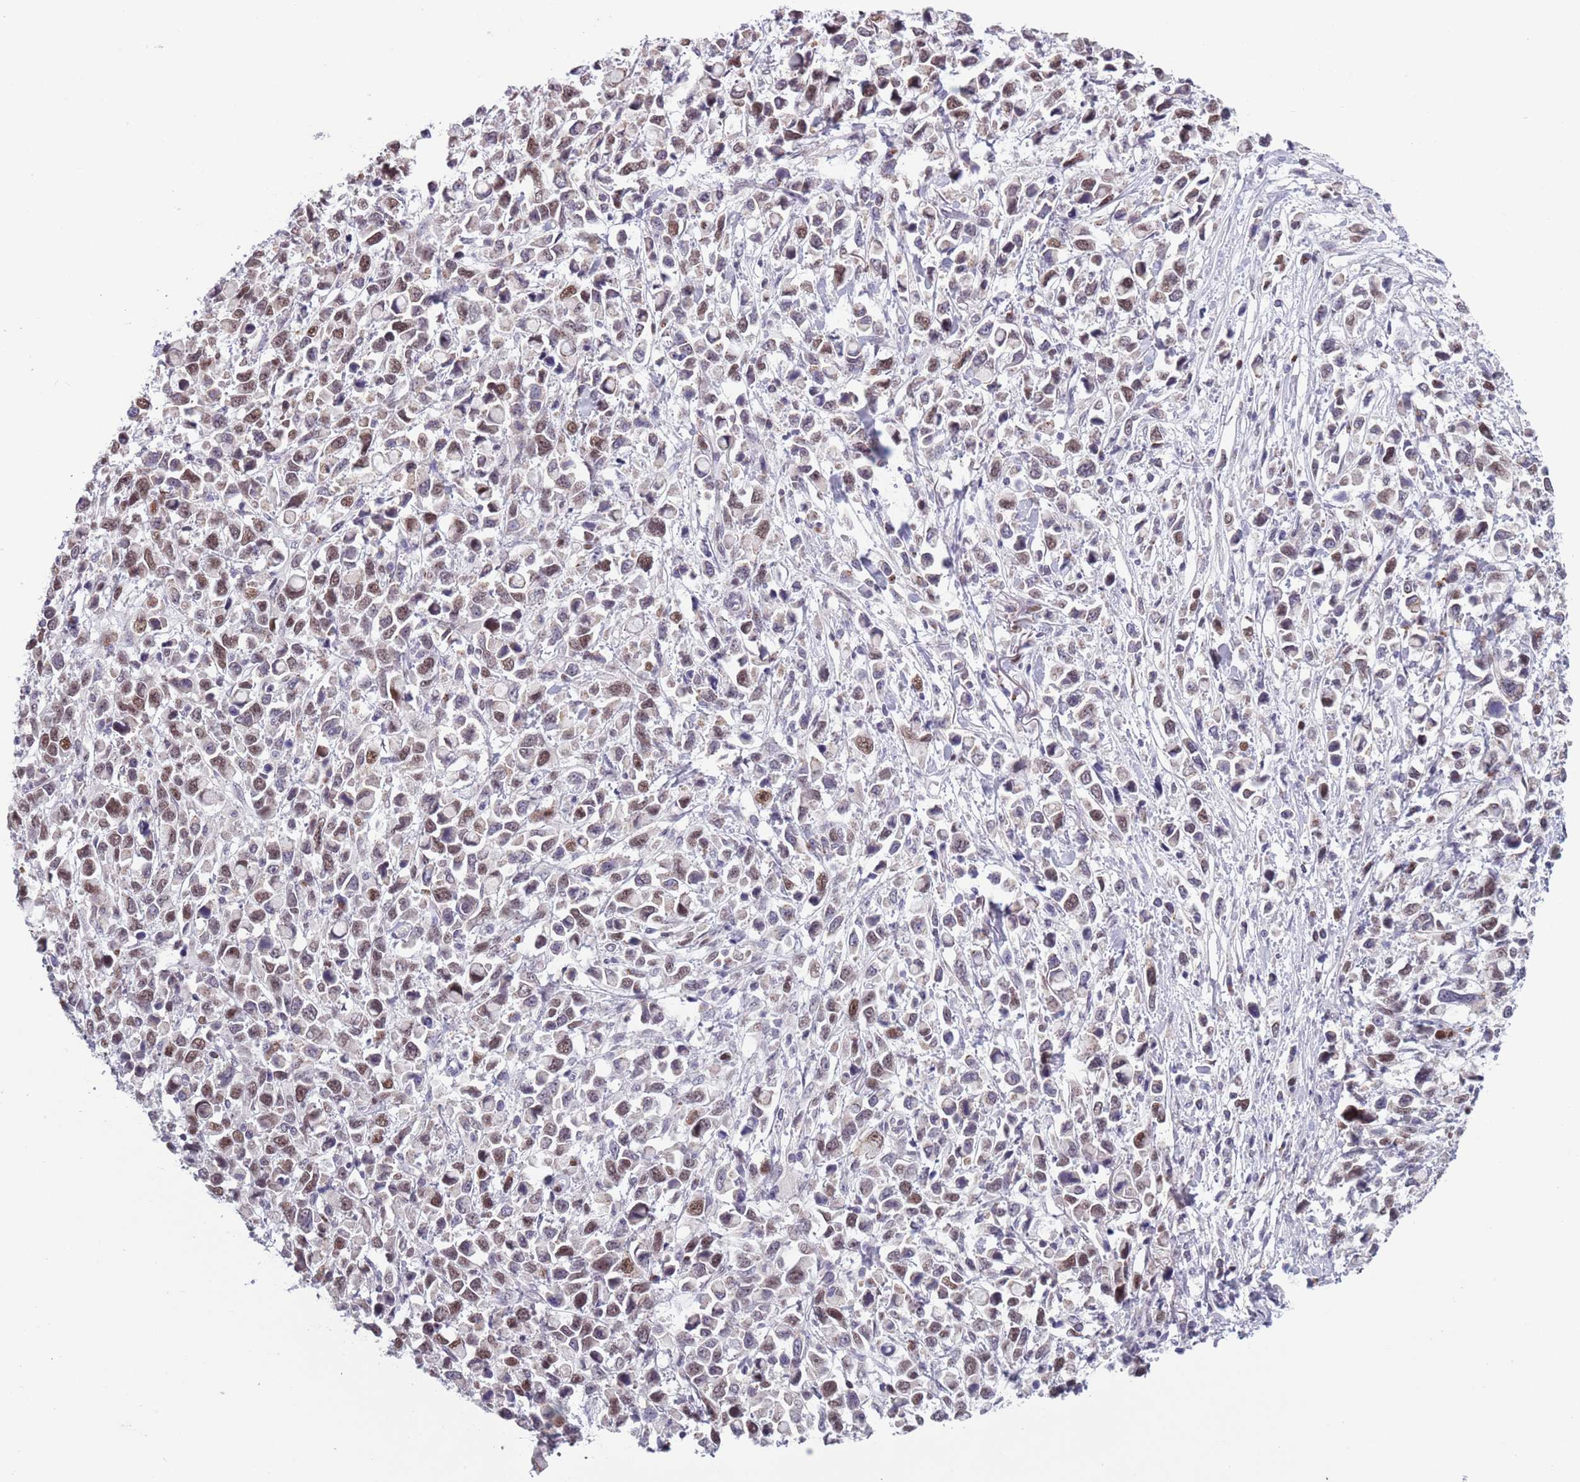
{"staining": {"intensity": "weak", "quantity": ">75%", "location": "nuclear"}, "tissue": "stomach cancer", "cell_type": "Tumor cells", "image_type": "cancer", "snomed": [{"axis": "morphology", "description": "Adenocarcinoma, NOS"}, {"axis": "topography", "description": "Stomach"}], "caption": "Adenocarcinoma (stomach) was stained to show a protein in brown. There is low levels of weak nuclear expression in about >75% of tumor cells.", "gene": "ZKSCAN2", "patient": {"sex": "female", "age": 81}}